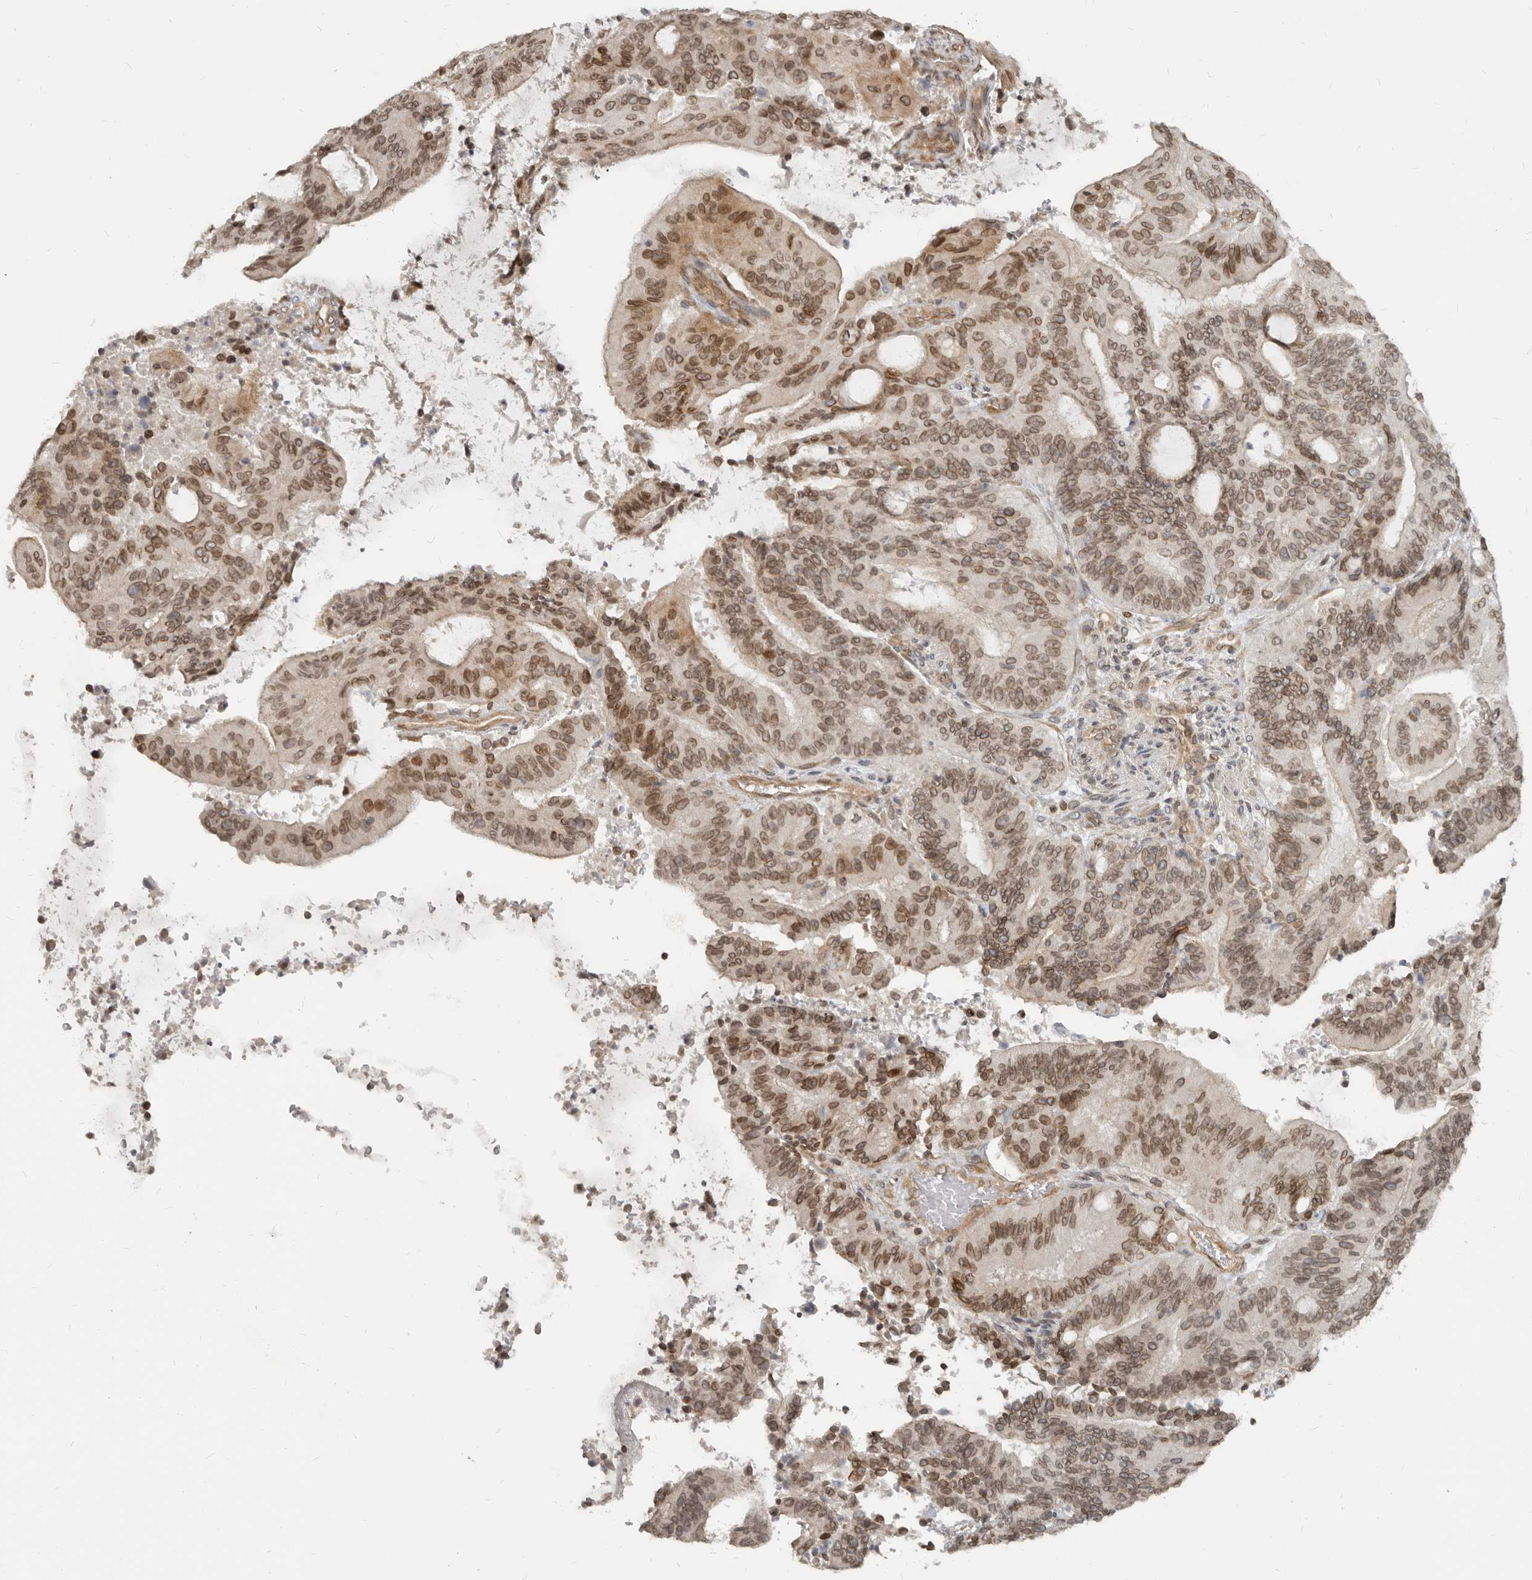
{"staining": {"intensity": "moderate", "quantity": ">75%", "location": "cytoplasmic/membranous,nuclear"}, "tissue": "liver cancer", "cell_type": "Tumor cells", "image_type": "cancer", "snomed": [{"axis": "morphology", "description": "Normal tissue, NOS"}, {"axis": "morphology", "description": "Cholangiocarcinoma"}, {"axis": "topography", "description": "Liver"}, {"axis": "topography", "description": "Peripheral nerve tissue"}], "caption": "Human liver cancer (cholangiocarcinoma) stained with a protein marker reveals moderate staining in tumor cells.", "gene": "NUP153", "patient": {"sex": "female", "age": 73}}